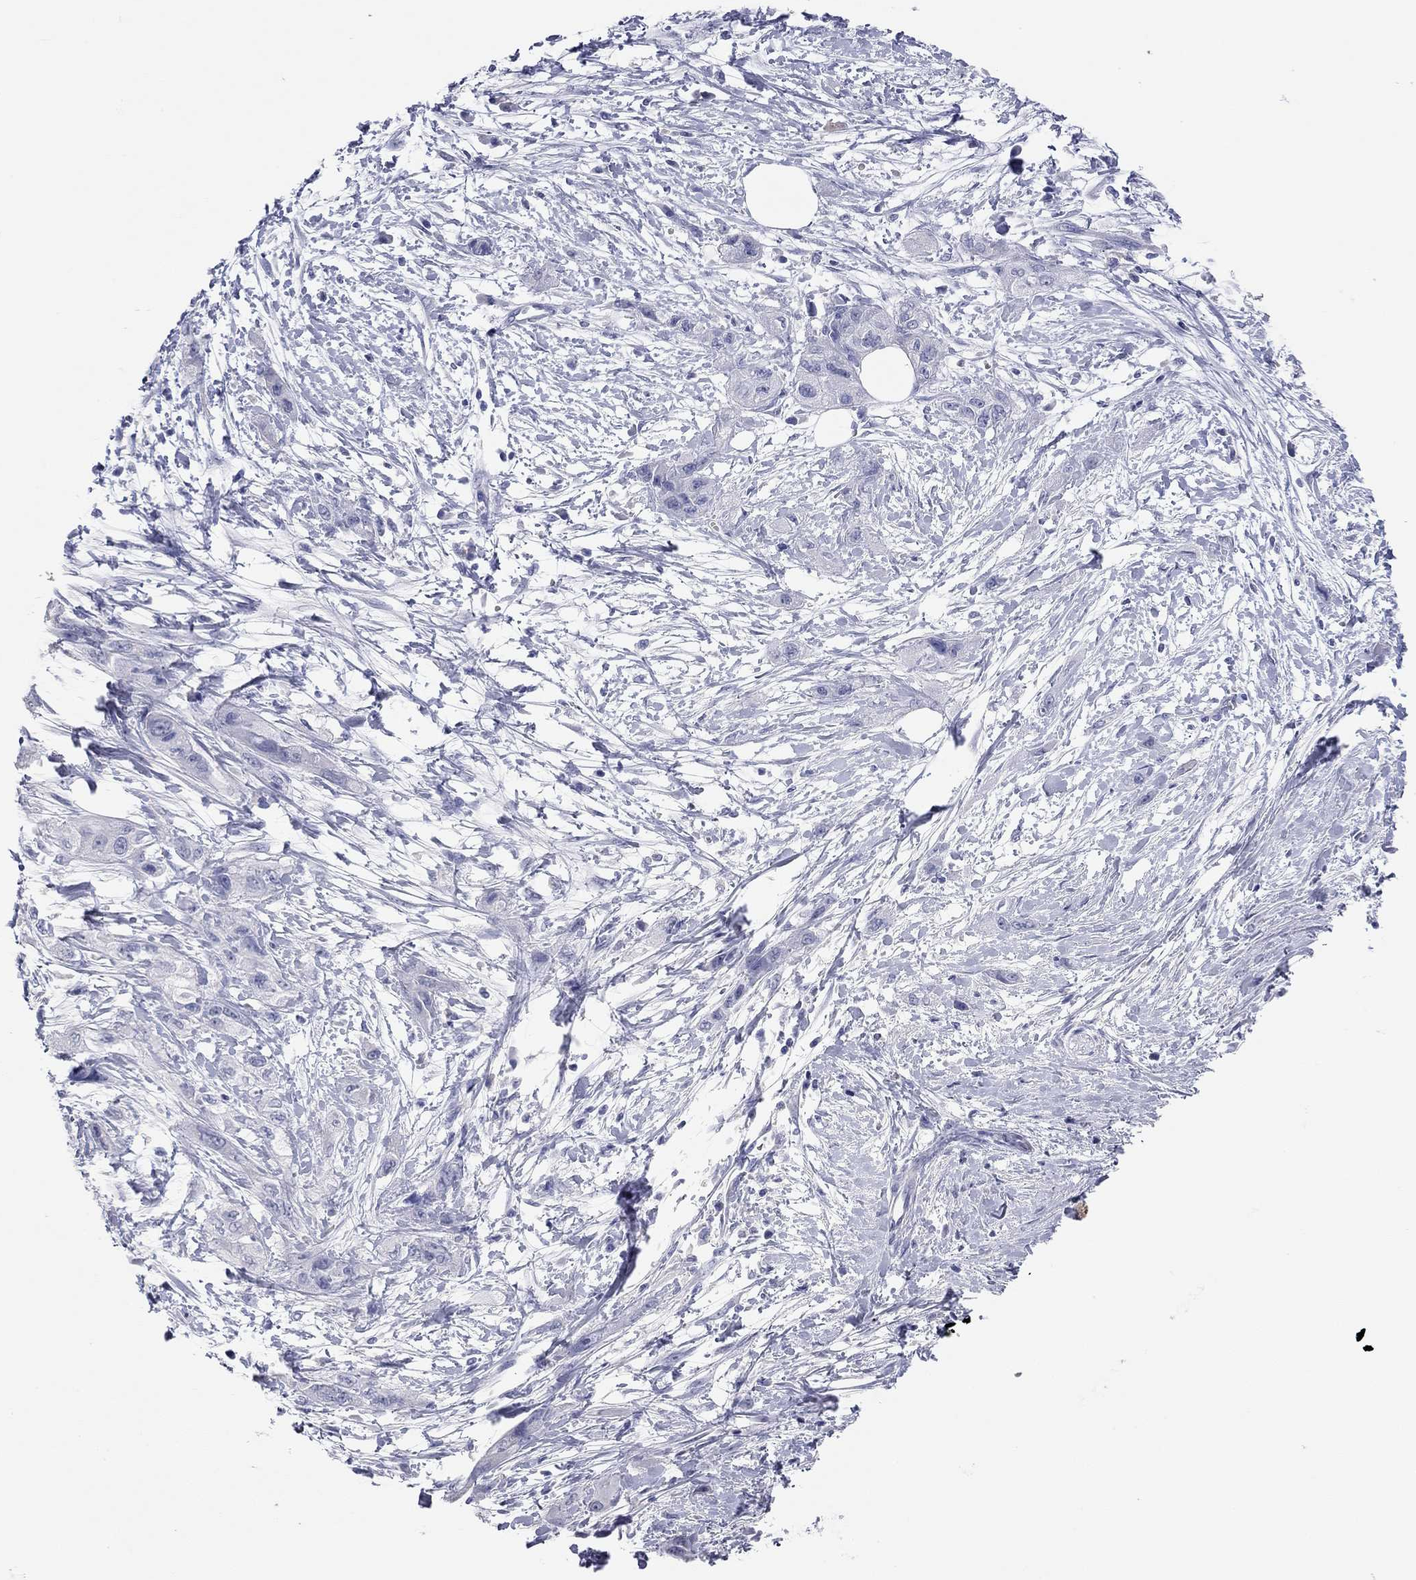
{"staining": {"intensity": "negative", "quantity": "none", "location": "none"}, "tissue": "pancreatic cancer", "cell_type": "Tumor cells", "image_type": "cancer", "snomed": [{"axis": "morphology", "description": "Adenocarcinoma, NOS"}, {"axis": "topography", "description": "Pancreas"}], "caption": "A histopathology image of human pancreatic cancer is negative for staining in tumor cells.", "gene": "TMEM221", "patient": {"sex": "male", "age": 72}}